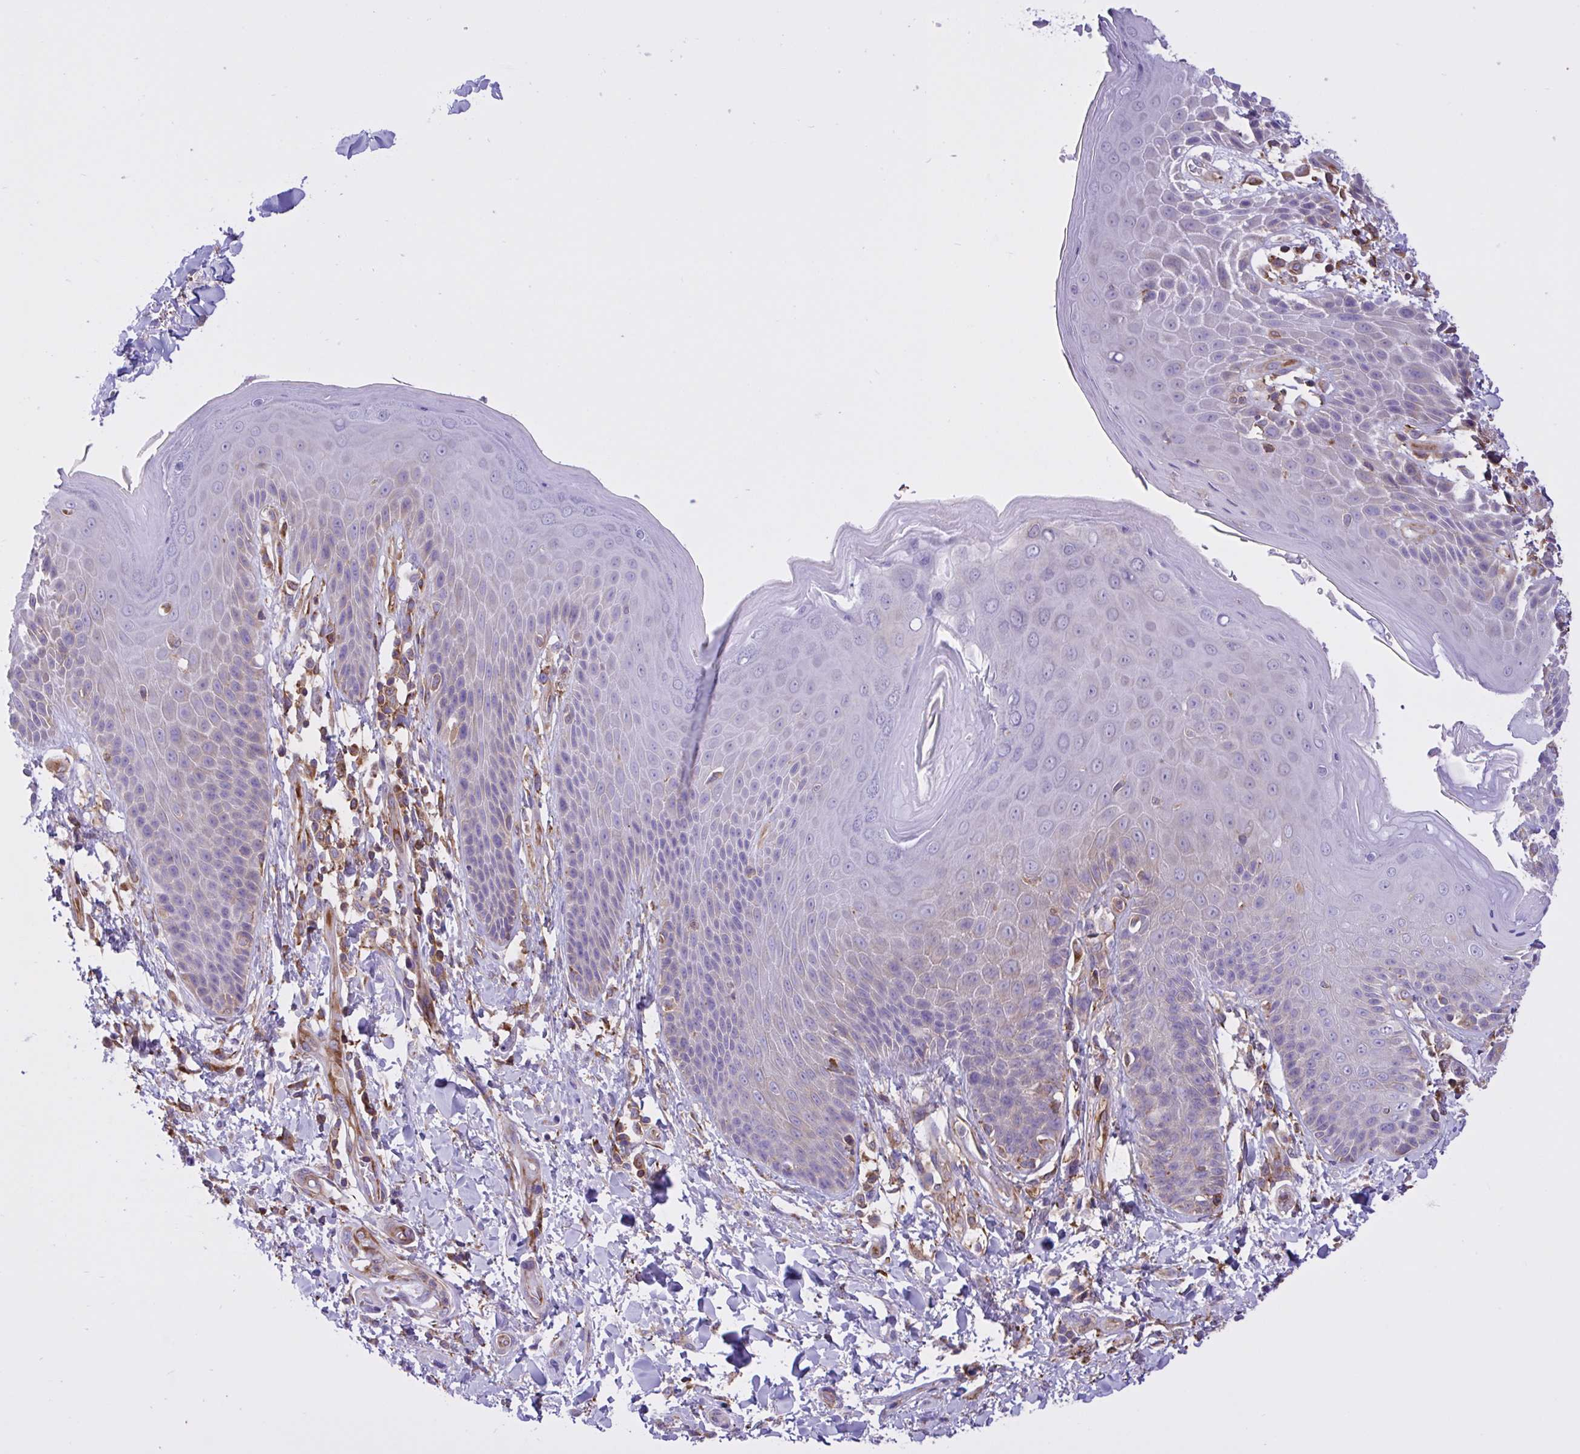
{"staining": {"intensity": "weak", "quantity": "<25%", "location": "cytoplasmic/membranous"}, "tissue": "skin", "cell_type": "Epidermal cells", "image_type": "normal", "snomed": [{"axis": "morphology", "description": "Normal tissue, NOS"}, {"axis": "topography", "description": "Anal"}, {"axis": "topography", "description": "Peripheral nerve tissue"}], "caption": "Micrograph shows no protein staining in epidermal cells of normal skin. (DAB immunohistochemistry (IHC) visualized using brightfield microscopy, high magnification).", "gene": "OR51M1", "patient": {"sex": "male", "age": 51}}